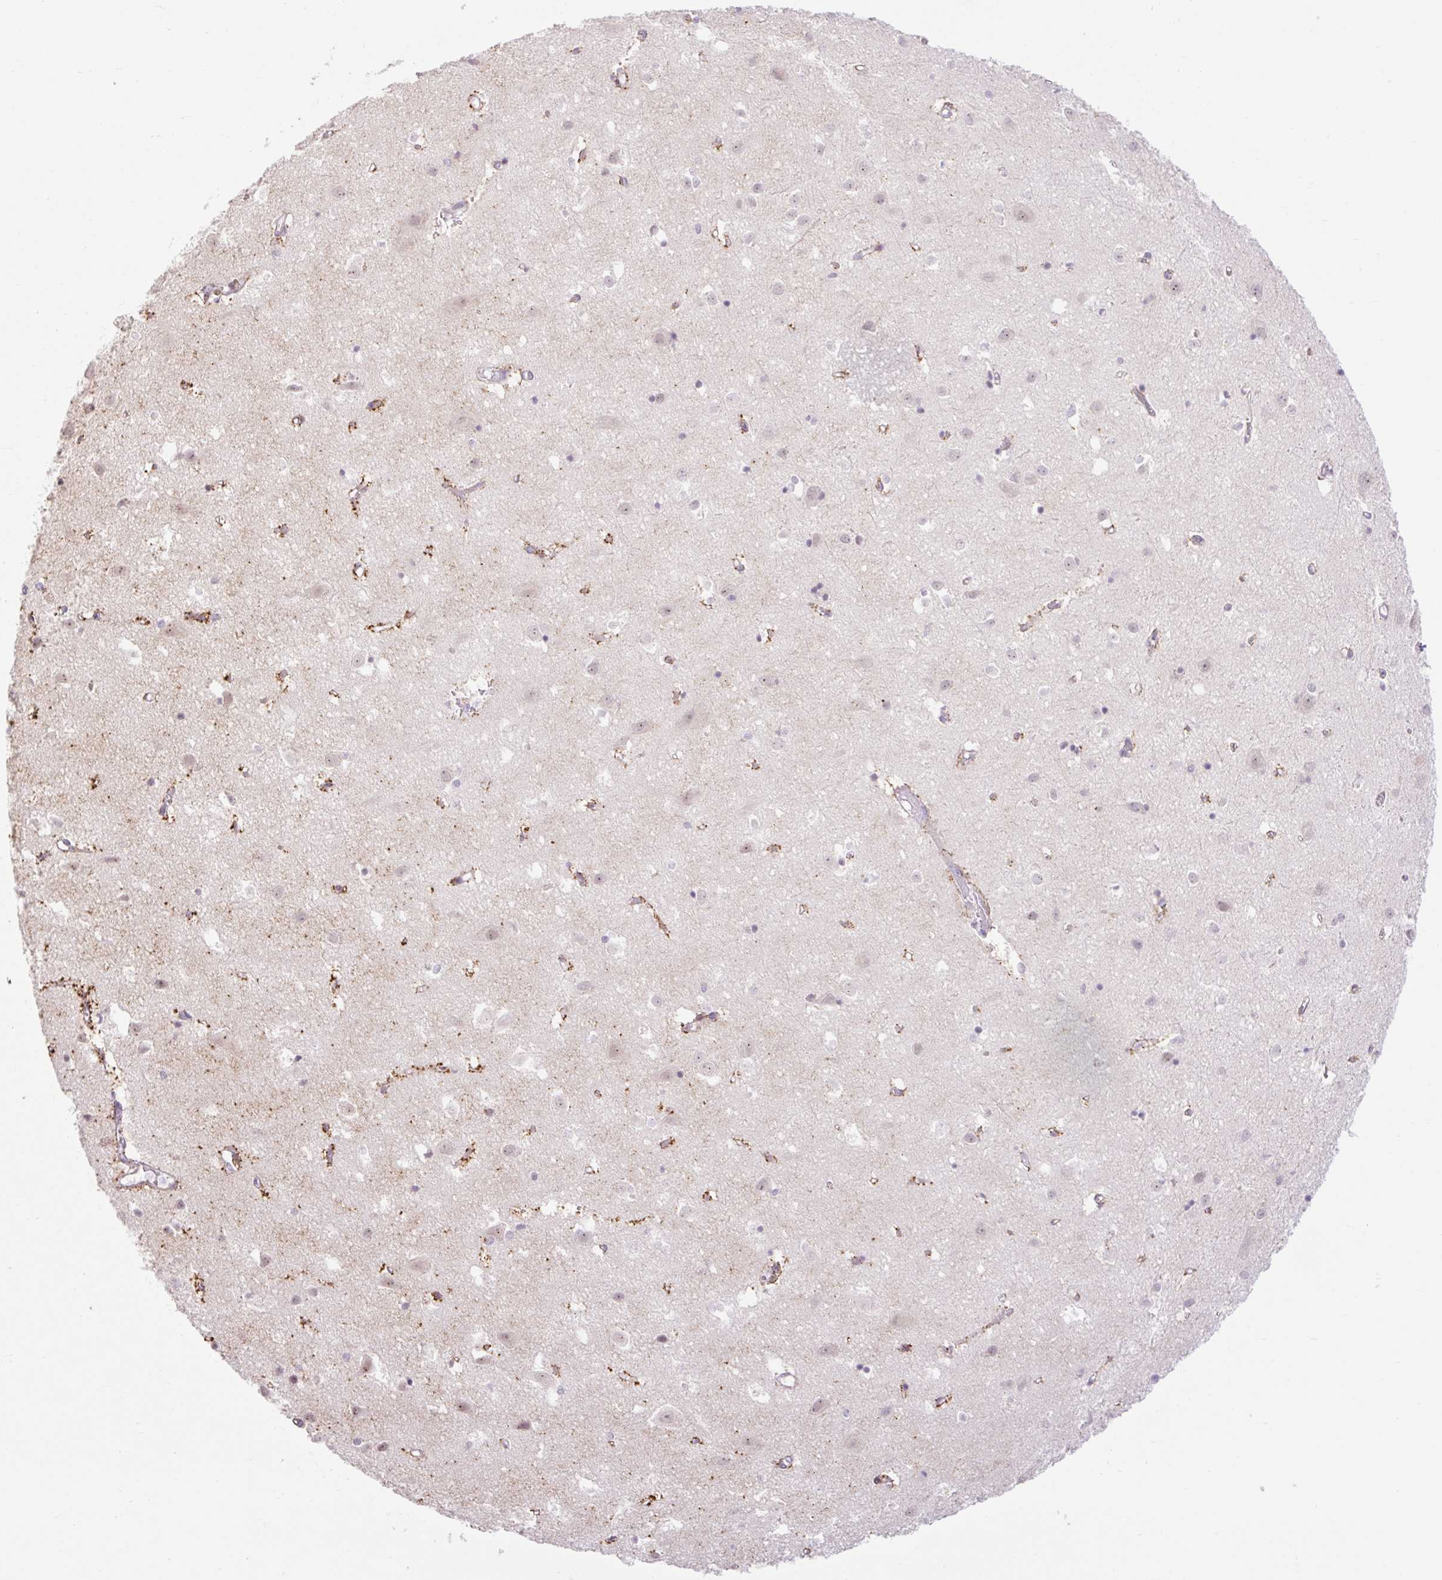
{"staining": {"intensity": "negative", "quantity": "none", "location": "none"}, "tissue": "cerebral cortex", "cell_type": "Endothelial cells", "image_type": "normal", "snomed": [{"axis": "morphology", "description": "Normal tissue, NOS"}, {"axis": "topography", "description": "Cerebral cortex"}], "caption": "This is an immunohistochemistry micrograph of unremarkable human cerebral cortex. There is no staining in endothelial cells.", "gene": "ICE1", "patient": {"sex": "male", "age": 70}}